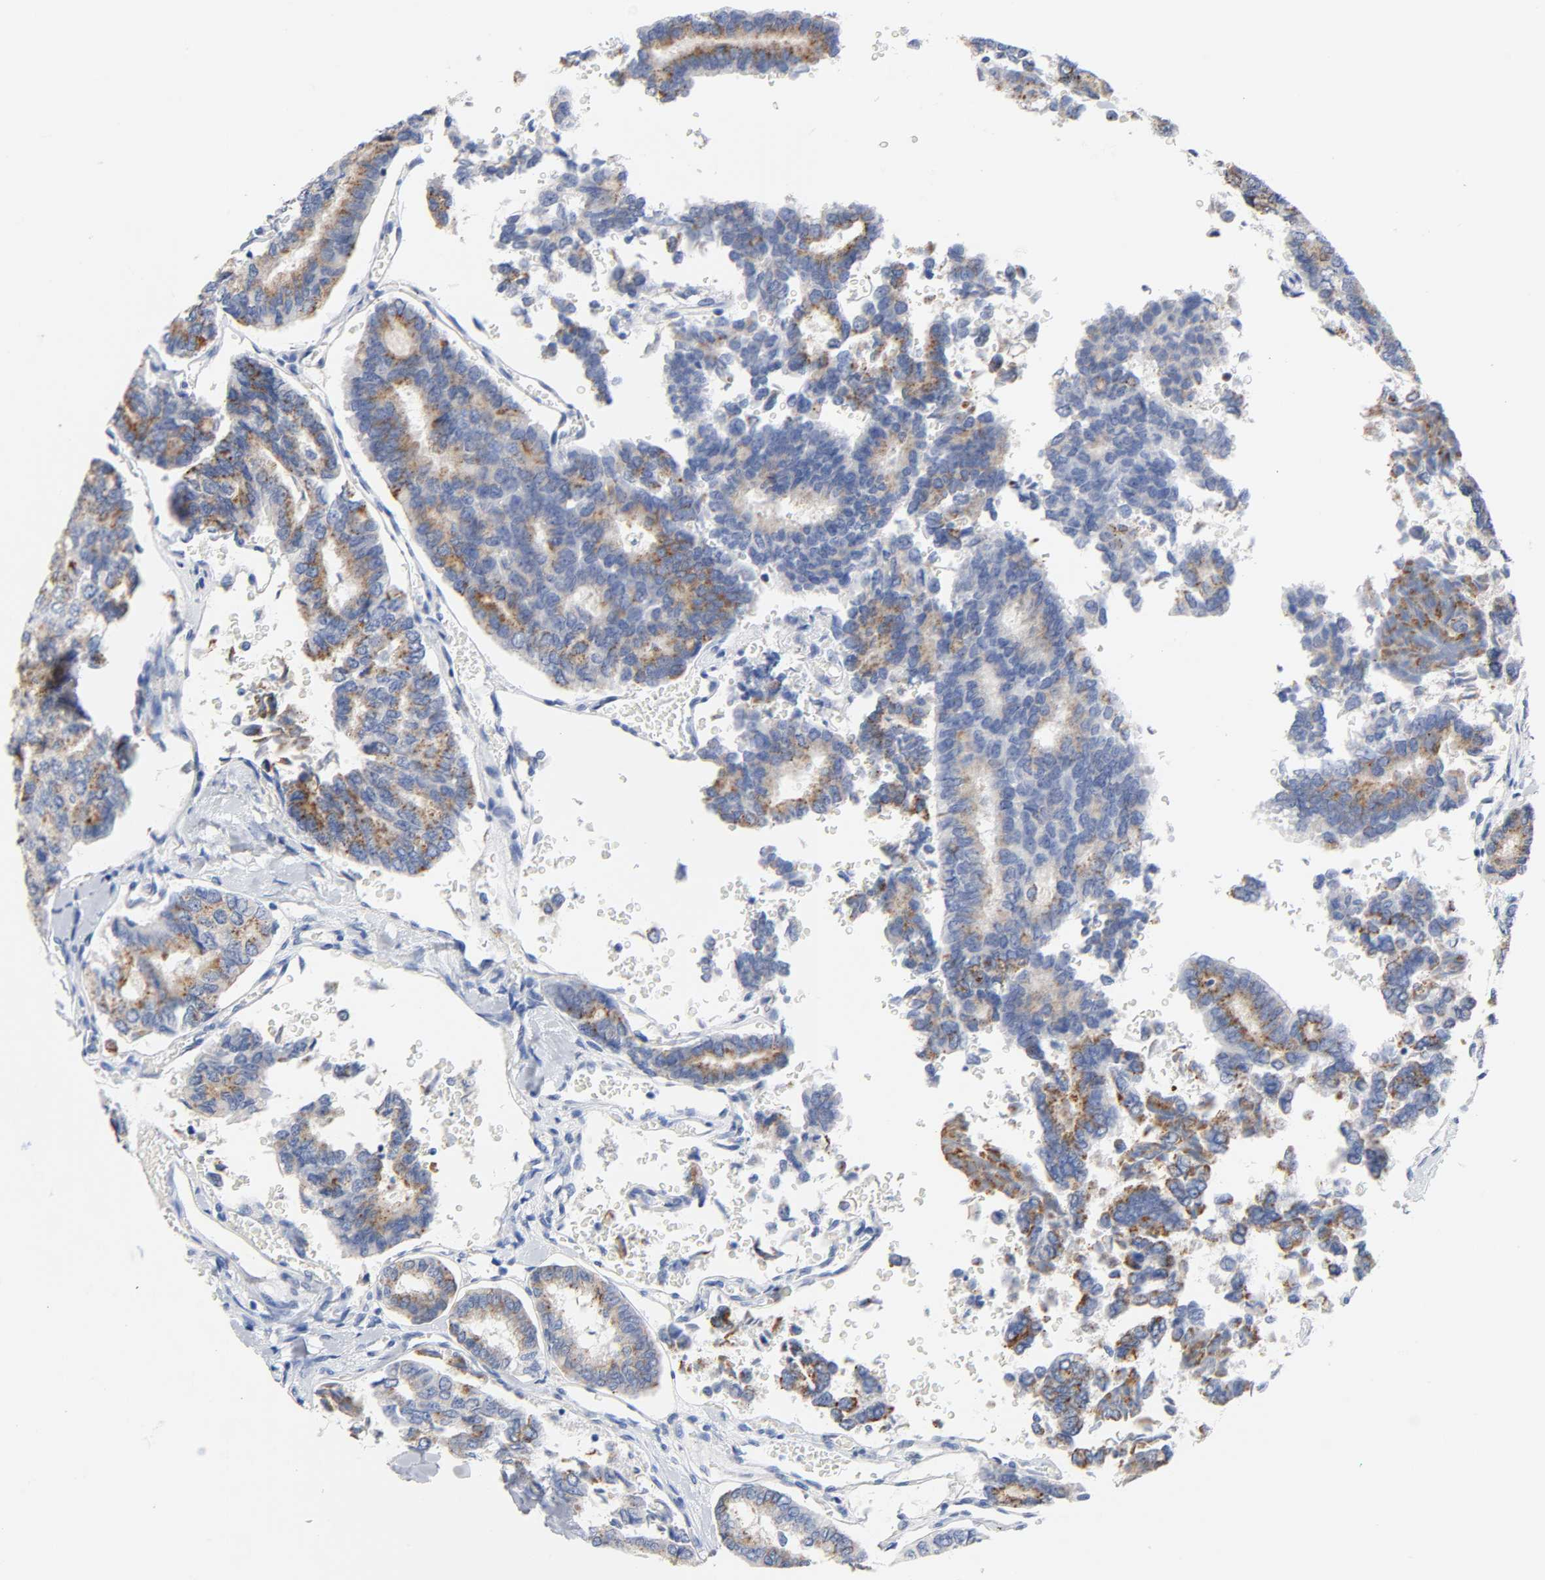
{"staining": {"intensity": "moderate", "quantity": "25%-75%", "location": "cytoplasmic/membranous"}, "tissue": "thyroid cancer", "cell_type": "Tumor cells", "image_type": "cancer", "snomed": [{"axis": "morphology", "description": "Papillary adenocarcinoma, NOS"}, {"axis": "topography", "description": "Thyroid gland"}], "caption": "An image of papillary adenocarcinoma (thyroid) stained for a protein shows moderate cytoplasmic/membranous brown staining in tumor cells.", "gene": "PLP1", "patient": {"sex": "female", "age": 35}}